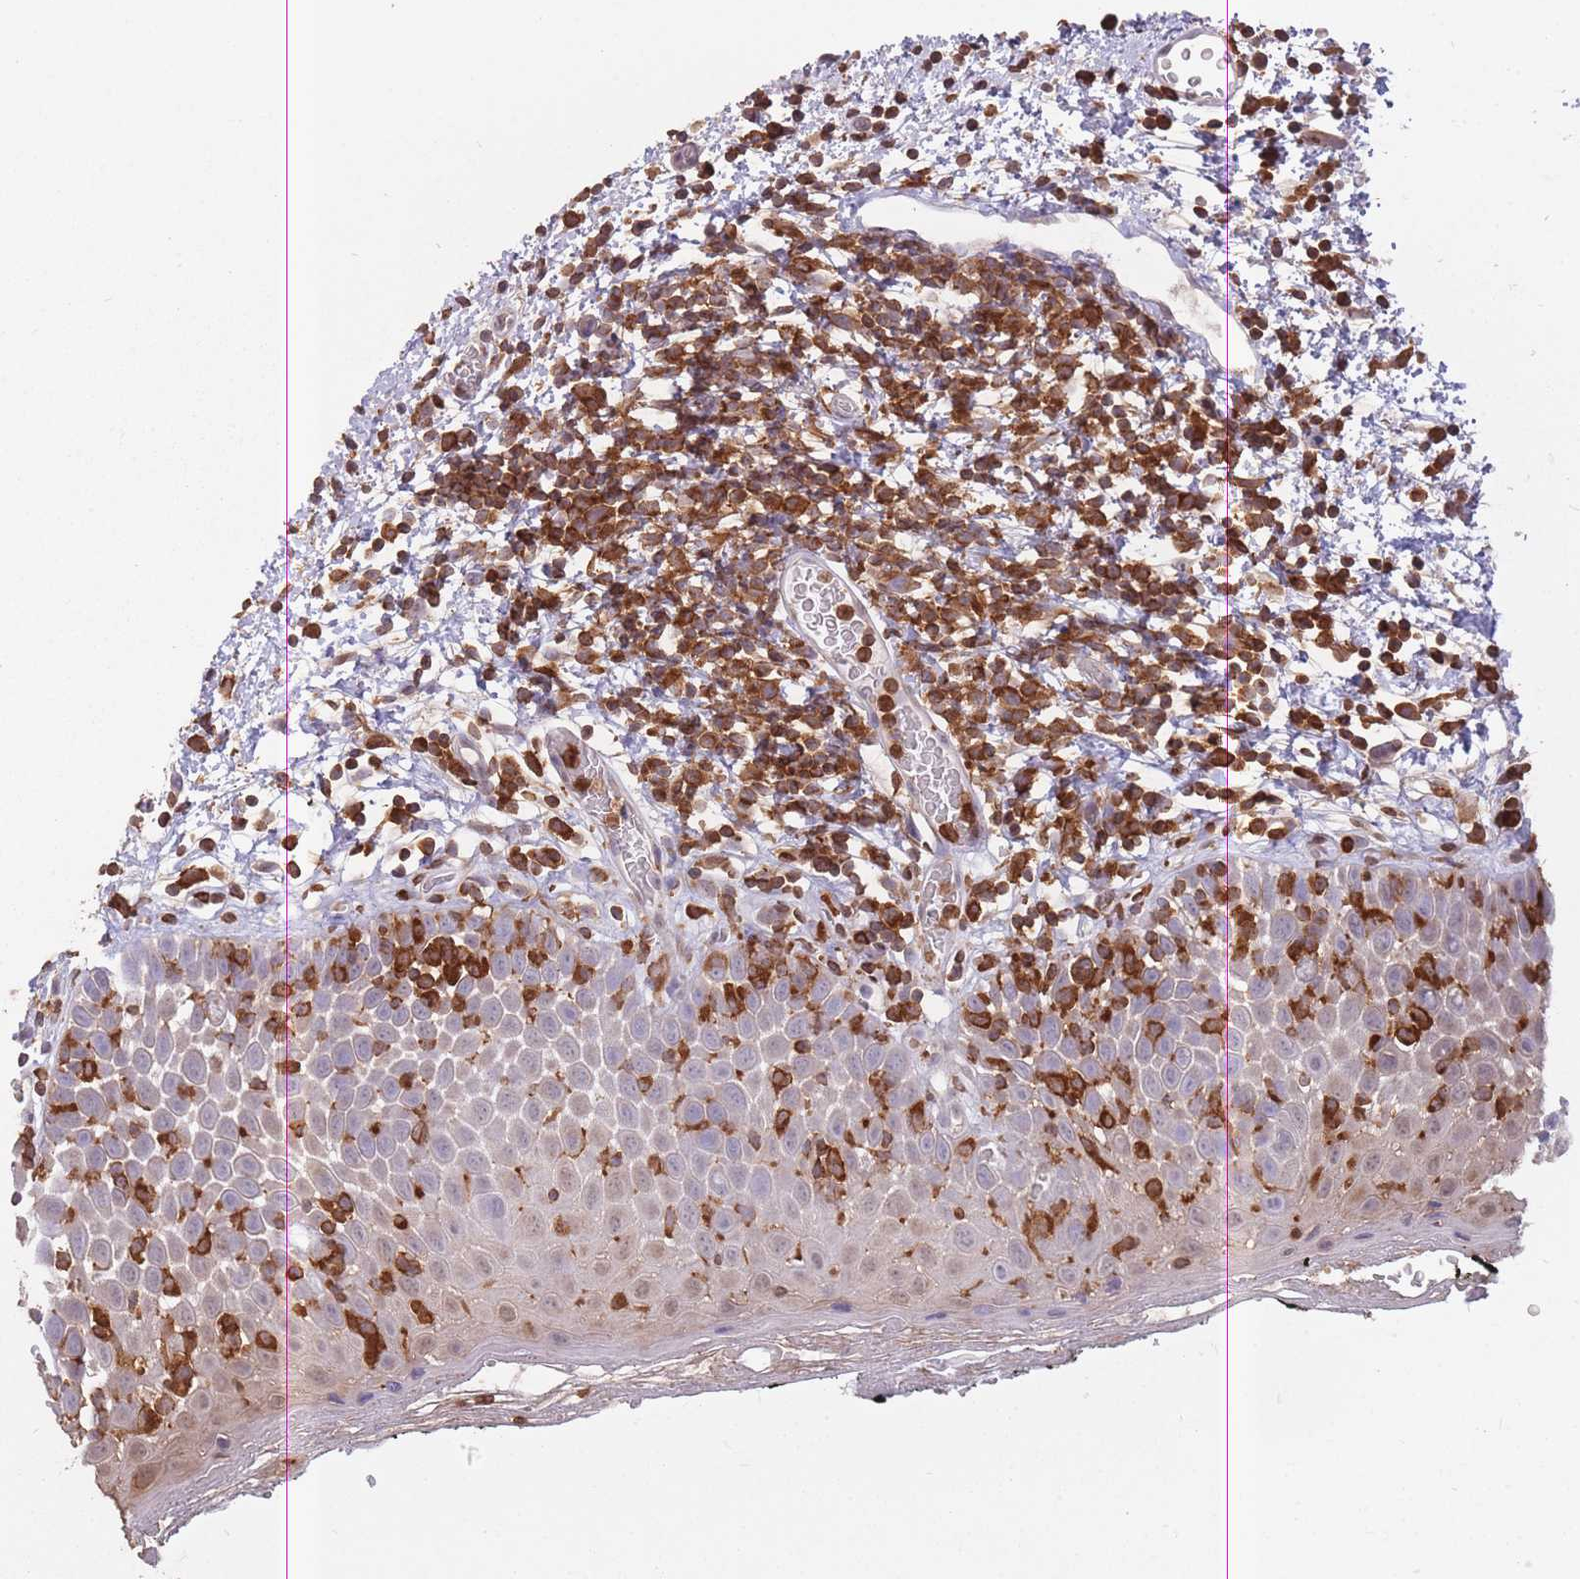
{"staining": {"intensity": "weak", "quantity": "<25%", "location": "cytoplasmic/membranous,nuclear"}, "tissue": "oral mucosa", "cell_type": "Squamous epithelial cells", "image_type": "normal", "snomed": [{"axis": "morphology", "description": "Normal tissue, NOS"}, {"axis": "morphology", "description": "Squamous cell carcinoma, NOS"}, {"axis": "topography", "description": "Oral tissue"}, {"axis": "topography", "description": "Tounge, NOS"}, {"axis": "topography", "description": "Head-Neck"}], "caption": "Squamous epithelial cells show no significant protein staining in benign oral mucosa. Nuclei are stained in blue.", "gene": "GMIP", "patient": {"sex": "male", "age": 76}}